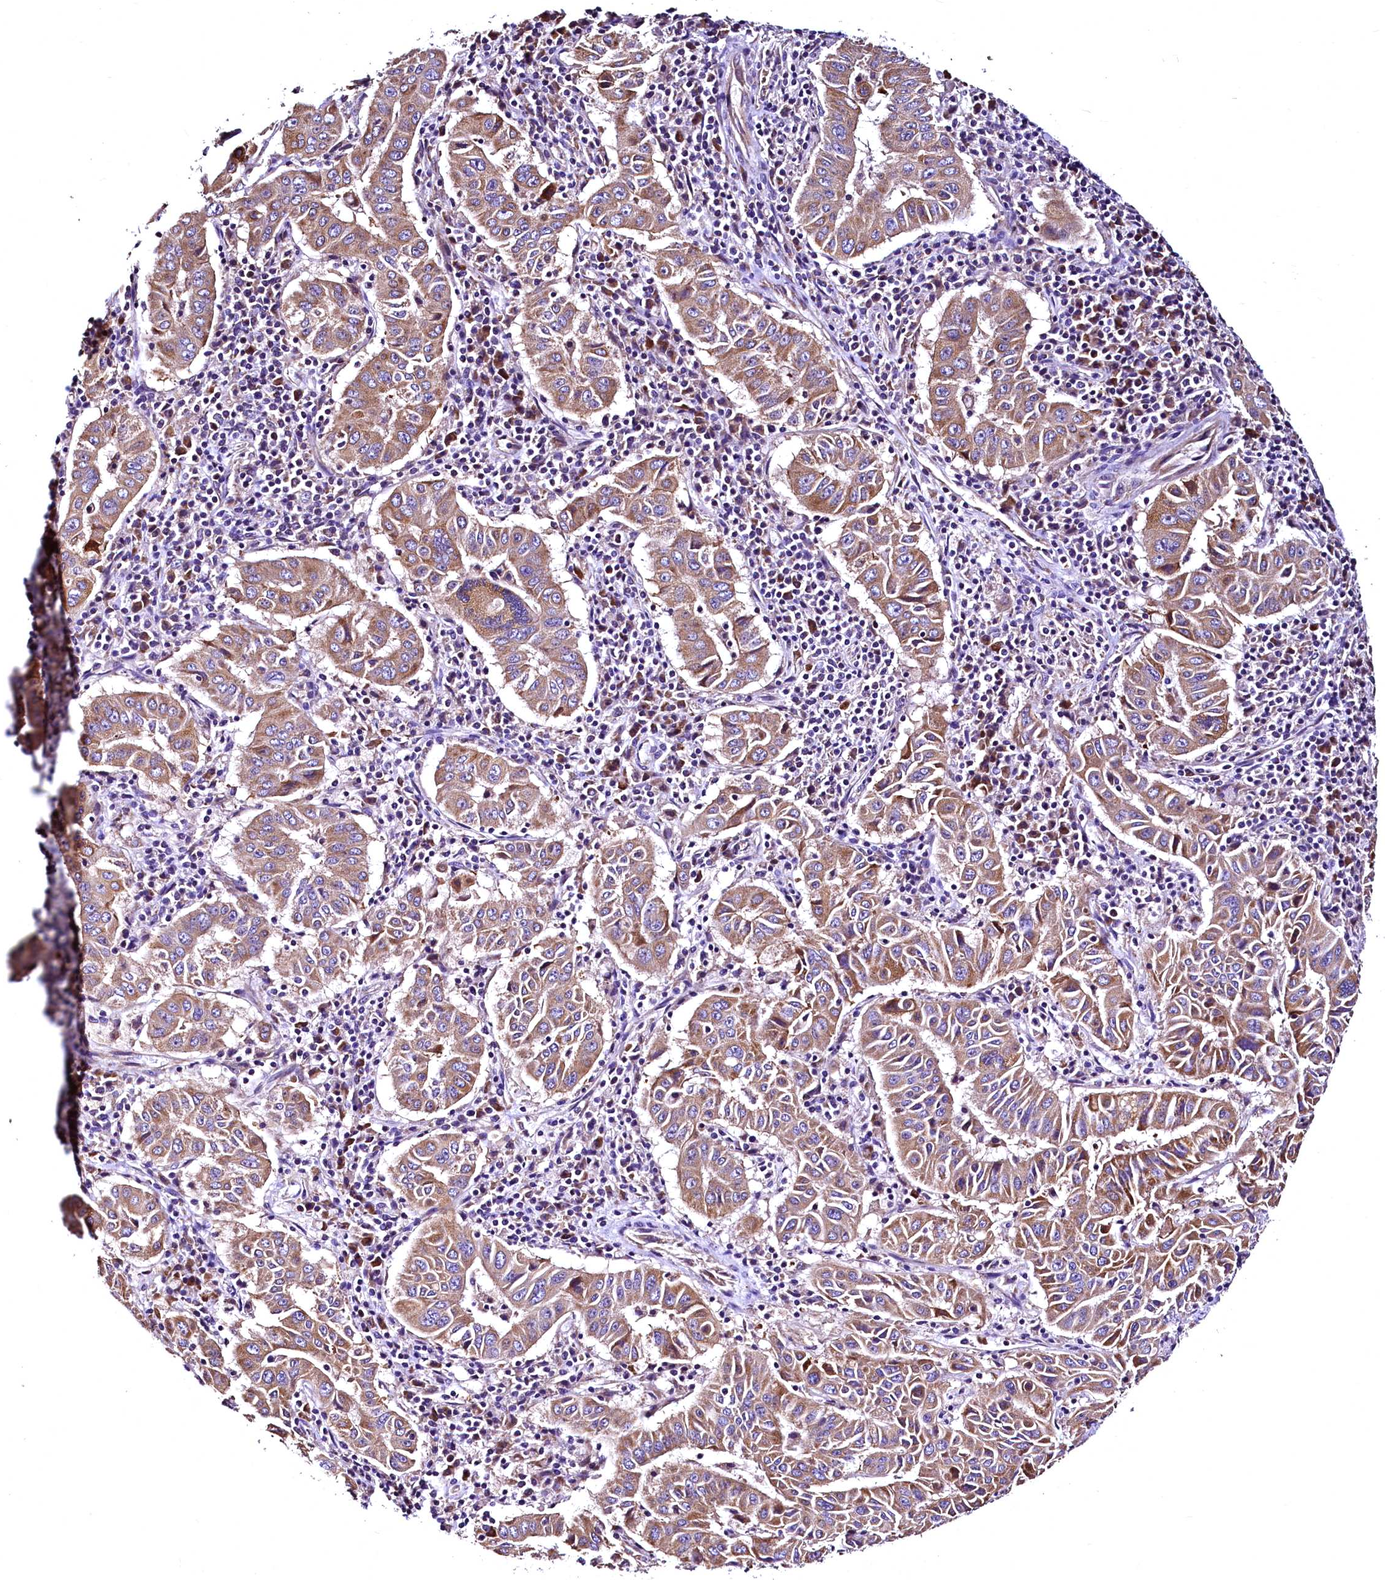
{"staining": {"intensity": "moderate", "quantity": ">75%", "location": "cytoplasmic/membranous"}, "tissue": "pancreatic cancer", "cell_type": "Tumor cells", "image_type": "cancer", "snomed": [{"axis": "morphology", "description": "Adenocarcinoma, NOS"}, {"axis": "topography", "description": "Pancreas"}], "caption": "Immunohistochemistry micrograph of adenocarcinoma (pancreatic) stained for a protein (brown), which demonstrates medium levels of moderate cytoplasmic/membranous expression in about >75% of tumor cells.", "gene": "LRSAM1", "patient": {"sex": "male", "age": 63}}